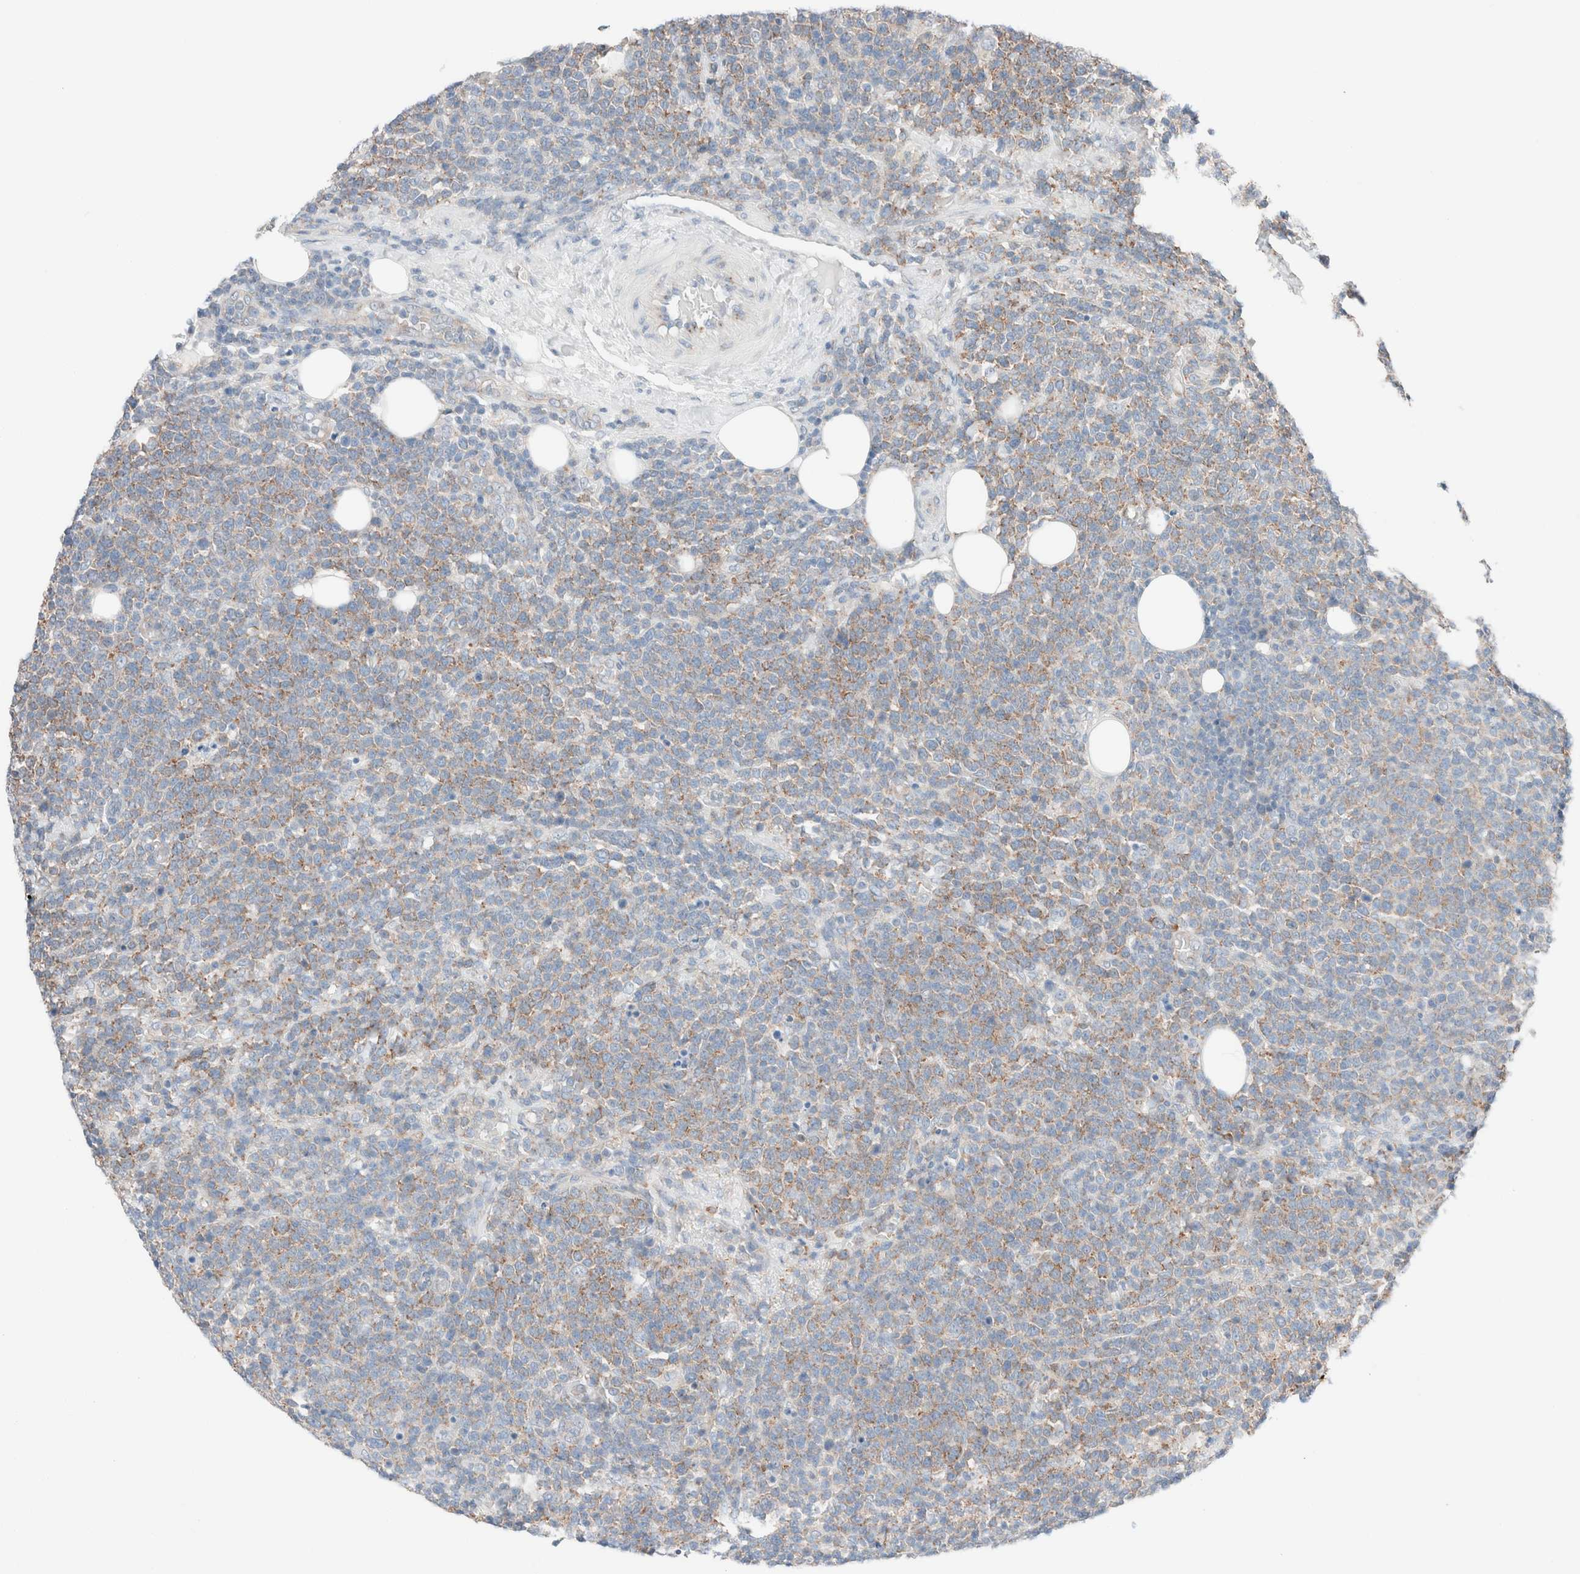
{"staining": {"intensity": "moderate", "quantity": "25%-75%", "location": "cytoplasmic/membranous"}, "tissue": "lymphoma", "cell_type": "Tumor cells", "image_type": "cancer", "snomed": [{"axis": "morphology", "description": "Malignant lymphoma, non-Hodgkin's type, High grade"}, {"axis": "topography", "description": "Lymph node"}], "caption": "Immunohistochemistry of human lymphoma demonstrates medium levels of moderate cytoplasmic/membranous staining in approximately 25%-75% of tumor cells.", "gene": "CASC3", "patient": {"sex": "male", "age": 61}}